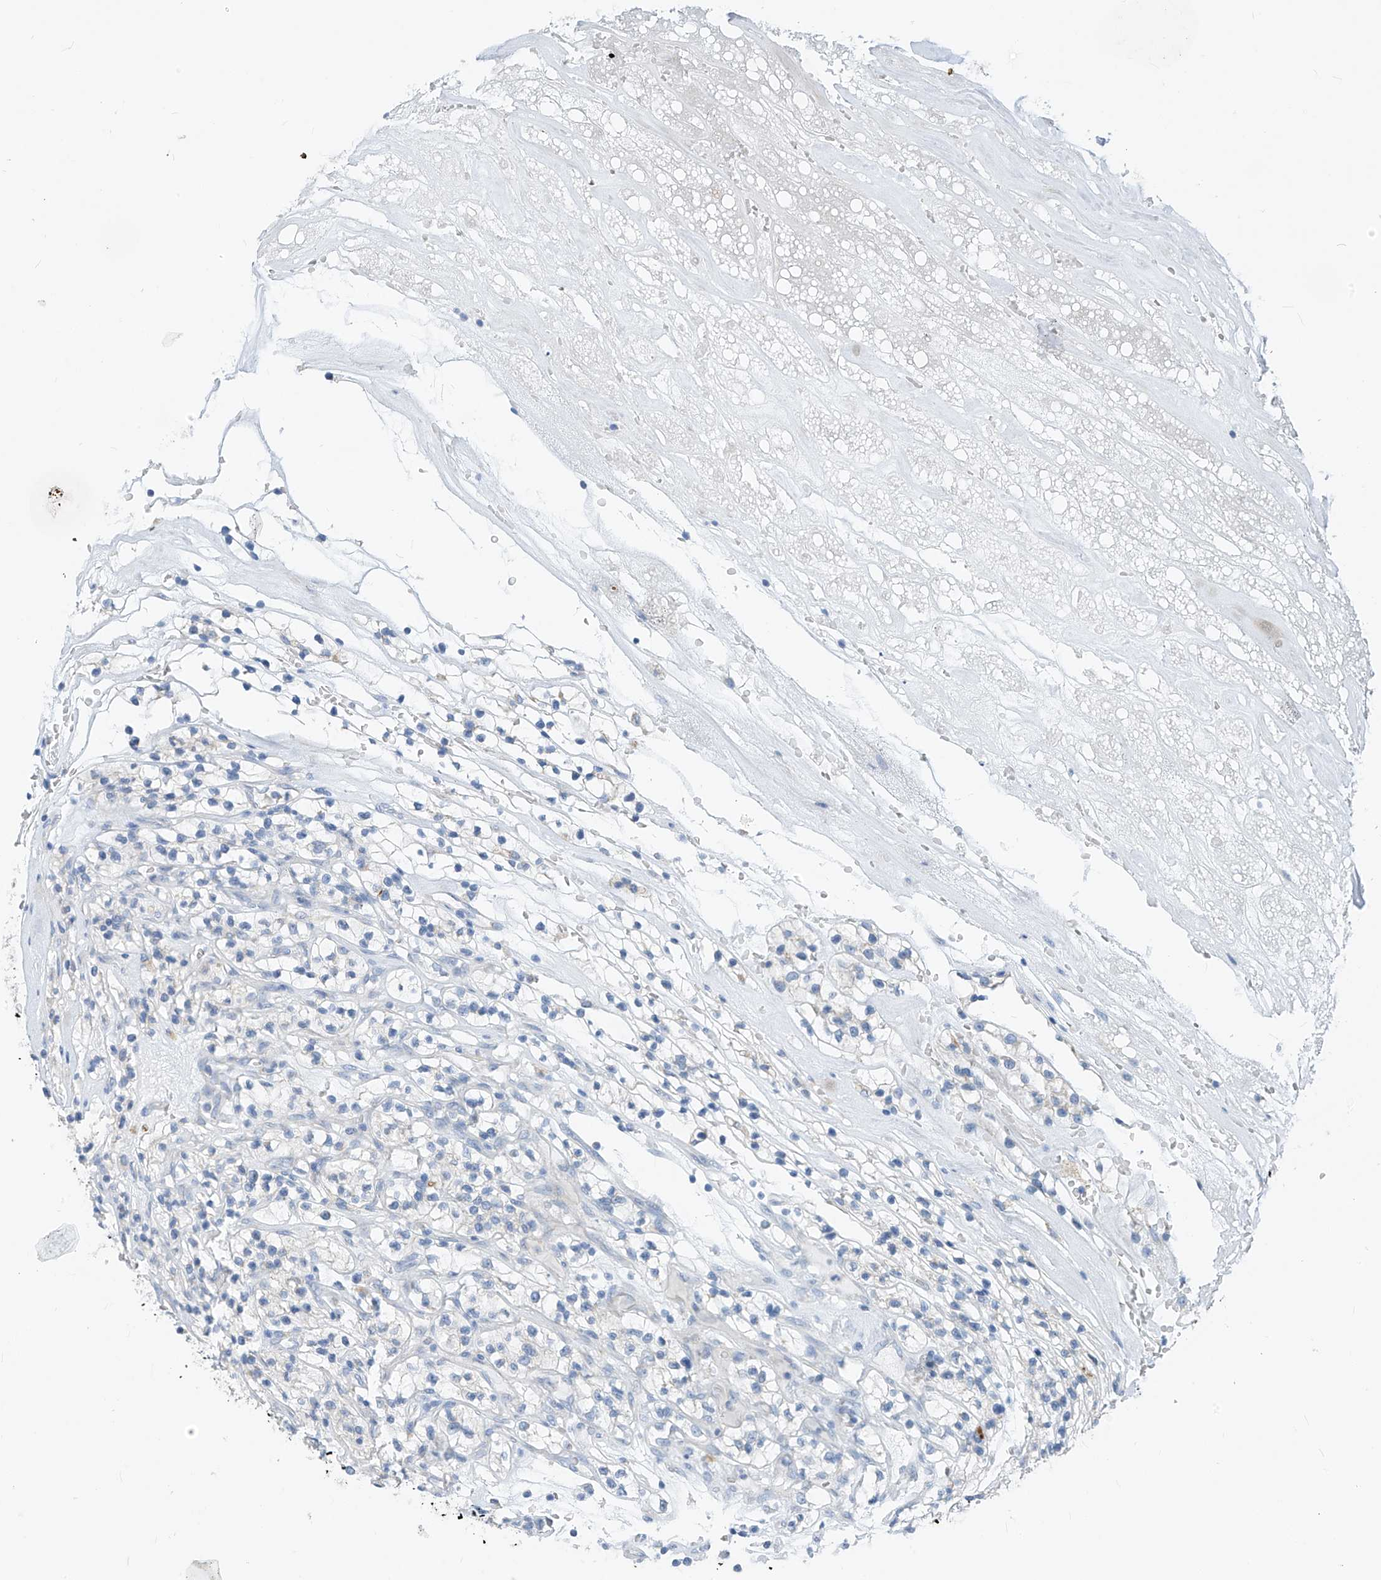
{"staining": {"intensity": "negative", "quantity": "none", "location": "none"}, "tissue": "renal cancer", "cell_type": "Tumor cells", "image_type": "cancer", "snomed": [{"axis": "morphology", "description": "Adenocarcinoma, NOS"}, {"axis": "topography", "description": "Kidney"}], "caption": "This photomicrograph is of adenocarcinoma (renal) stained with immunohistochemistry (IHC) to label a protein in brown with the nuclei are counter-stained blue. There is no staining in tumor cells.", "gene": "ZNF404", "patient": {"sex": "female", "age": 57}}